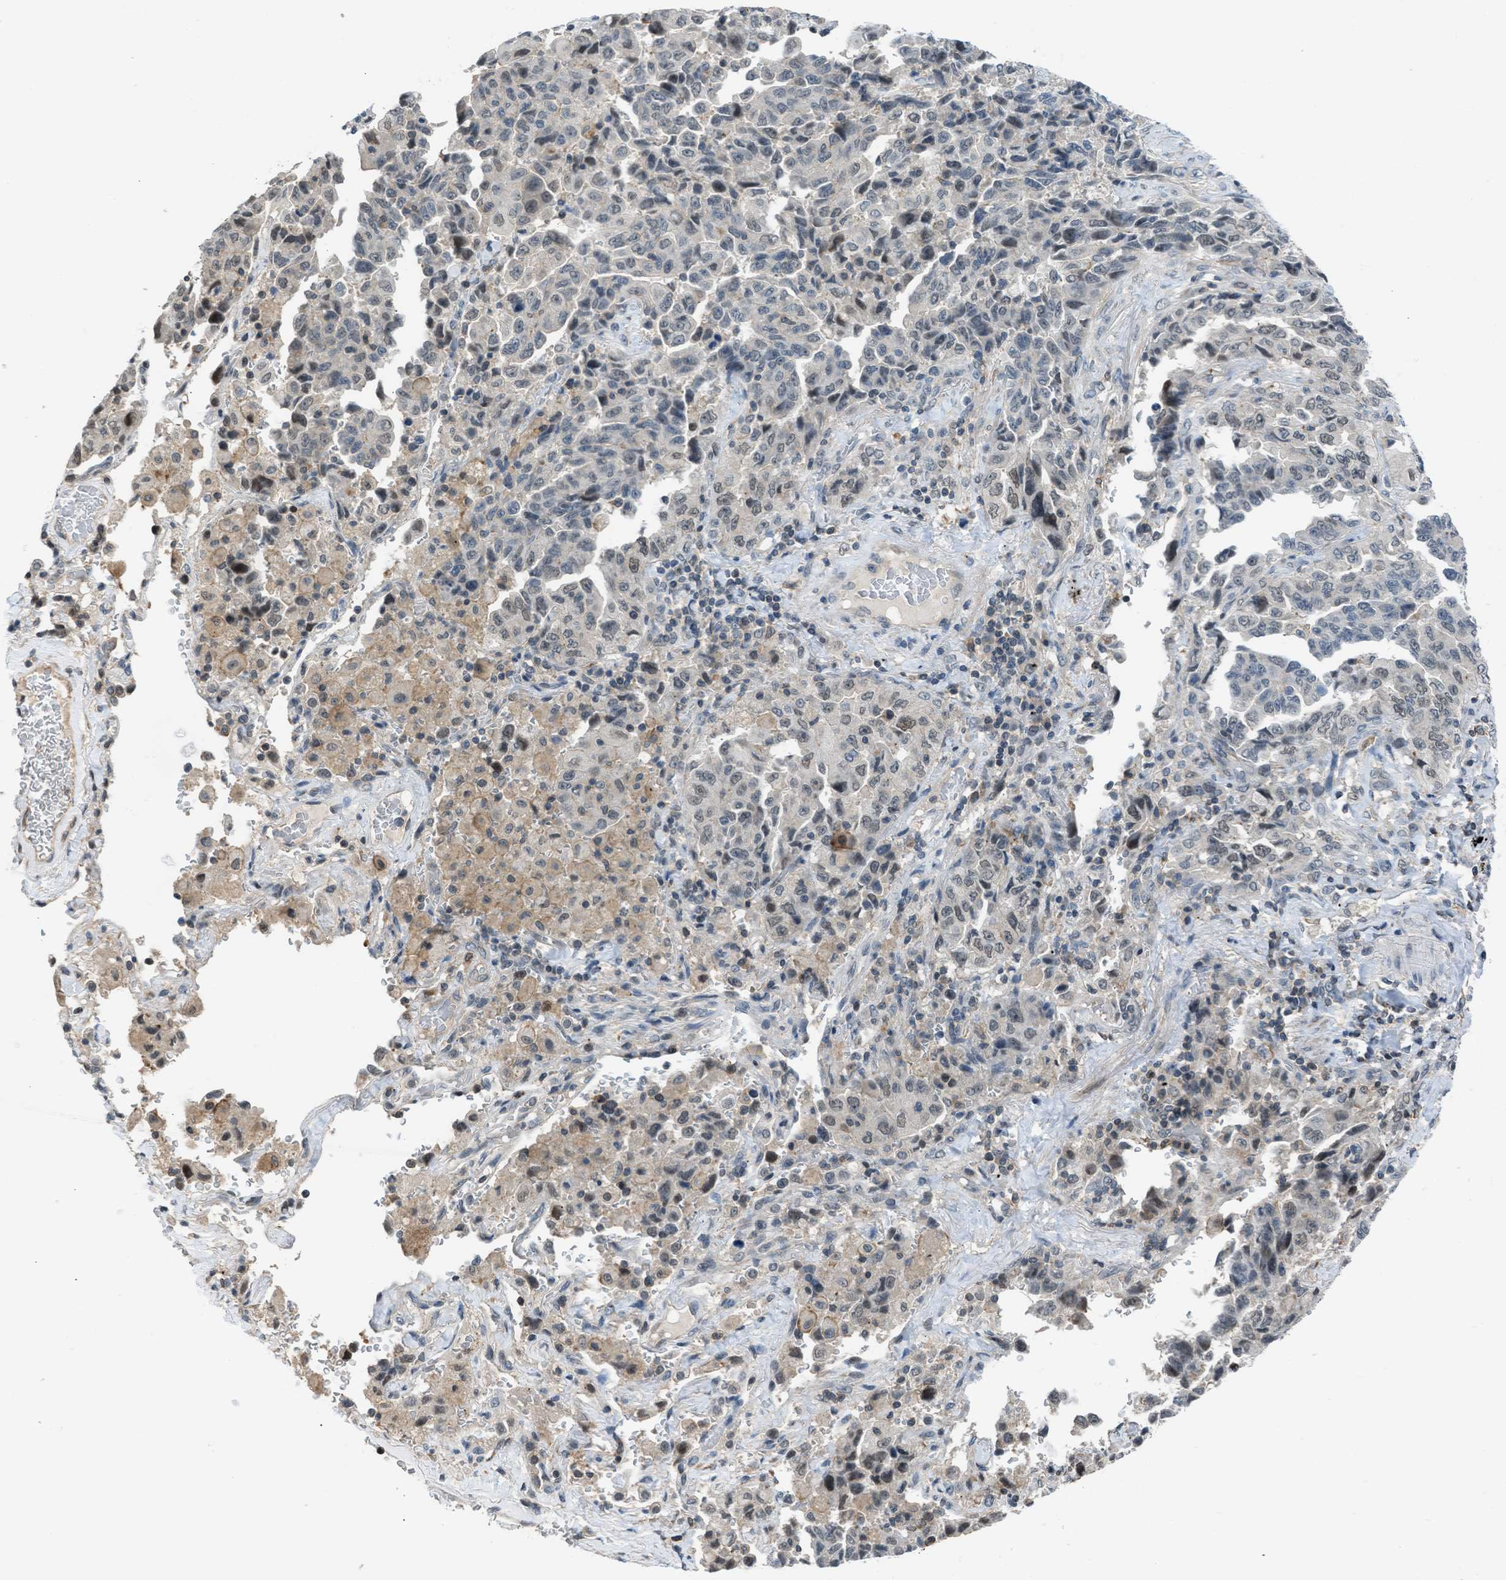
{"staining": {"intensity": "weak", "quantity": "<25%", "location": "nuclear"}, "tissue": "lung cancer", "cell_type": "Tumor cells", "image_type": "cancer", "snomed": [{"axis": "morphology", "description": "Adenocarcinoma, NOS"}, {"axis": "topography", "description": "Lung"}], "caption": "Human lung cancer stained for a protein using IHC demonstrates no staining in tumor cells.", "gene": "TTBK2", "patient": {"sex": "female", "age": 51}}